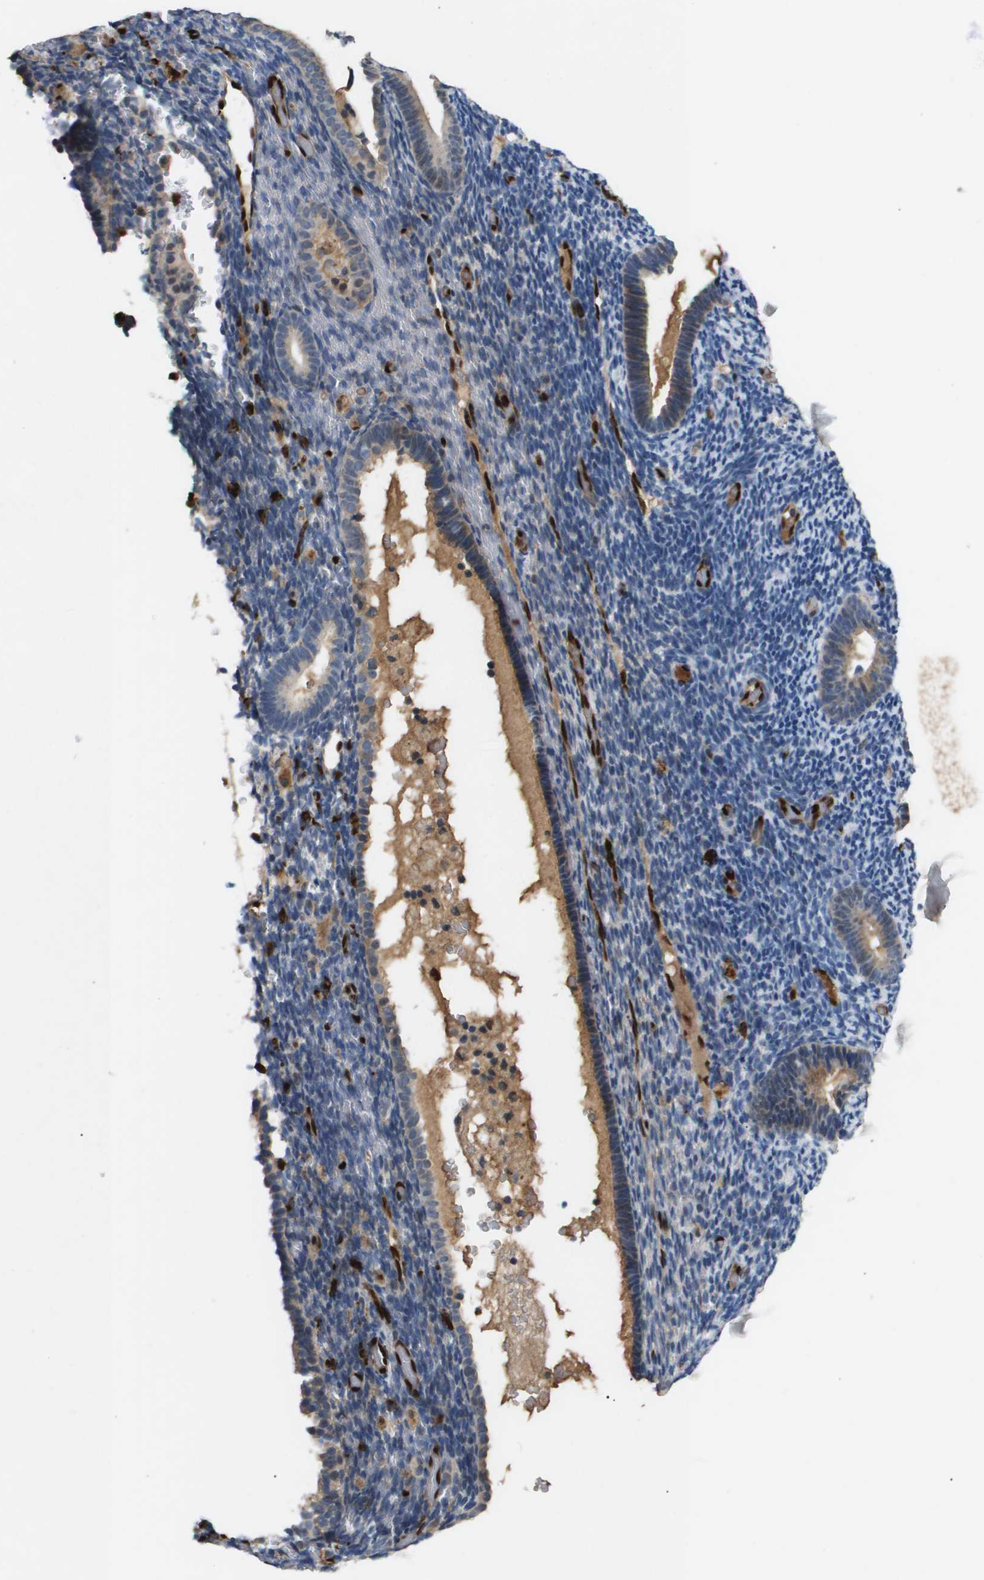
{"staining": {"intensity": "weak", "quantity": "<25%", "location": "cytoplasmic/membranous"}, "tissue": "endometrium", "cell_type": "Cells in endometrial stroma", "image_type": "normal", "snomed": [{"axis": "morphology", "description": "Normal tissue, NOS"}, {"axis": "topography", "description": "Endometrium"}], "caption": "Cells in endometrial stroma are negative for protein expression in benign human endometrium.", "gene": "ERG", "patient": {"sex": "female", "age": 51}}